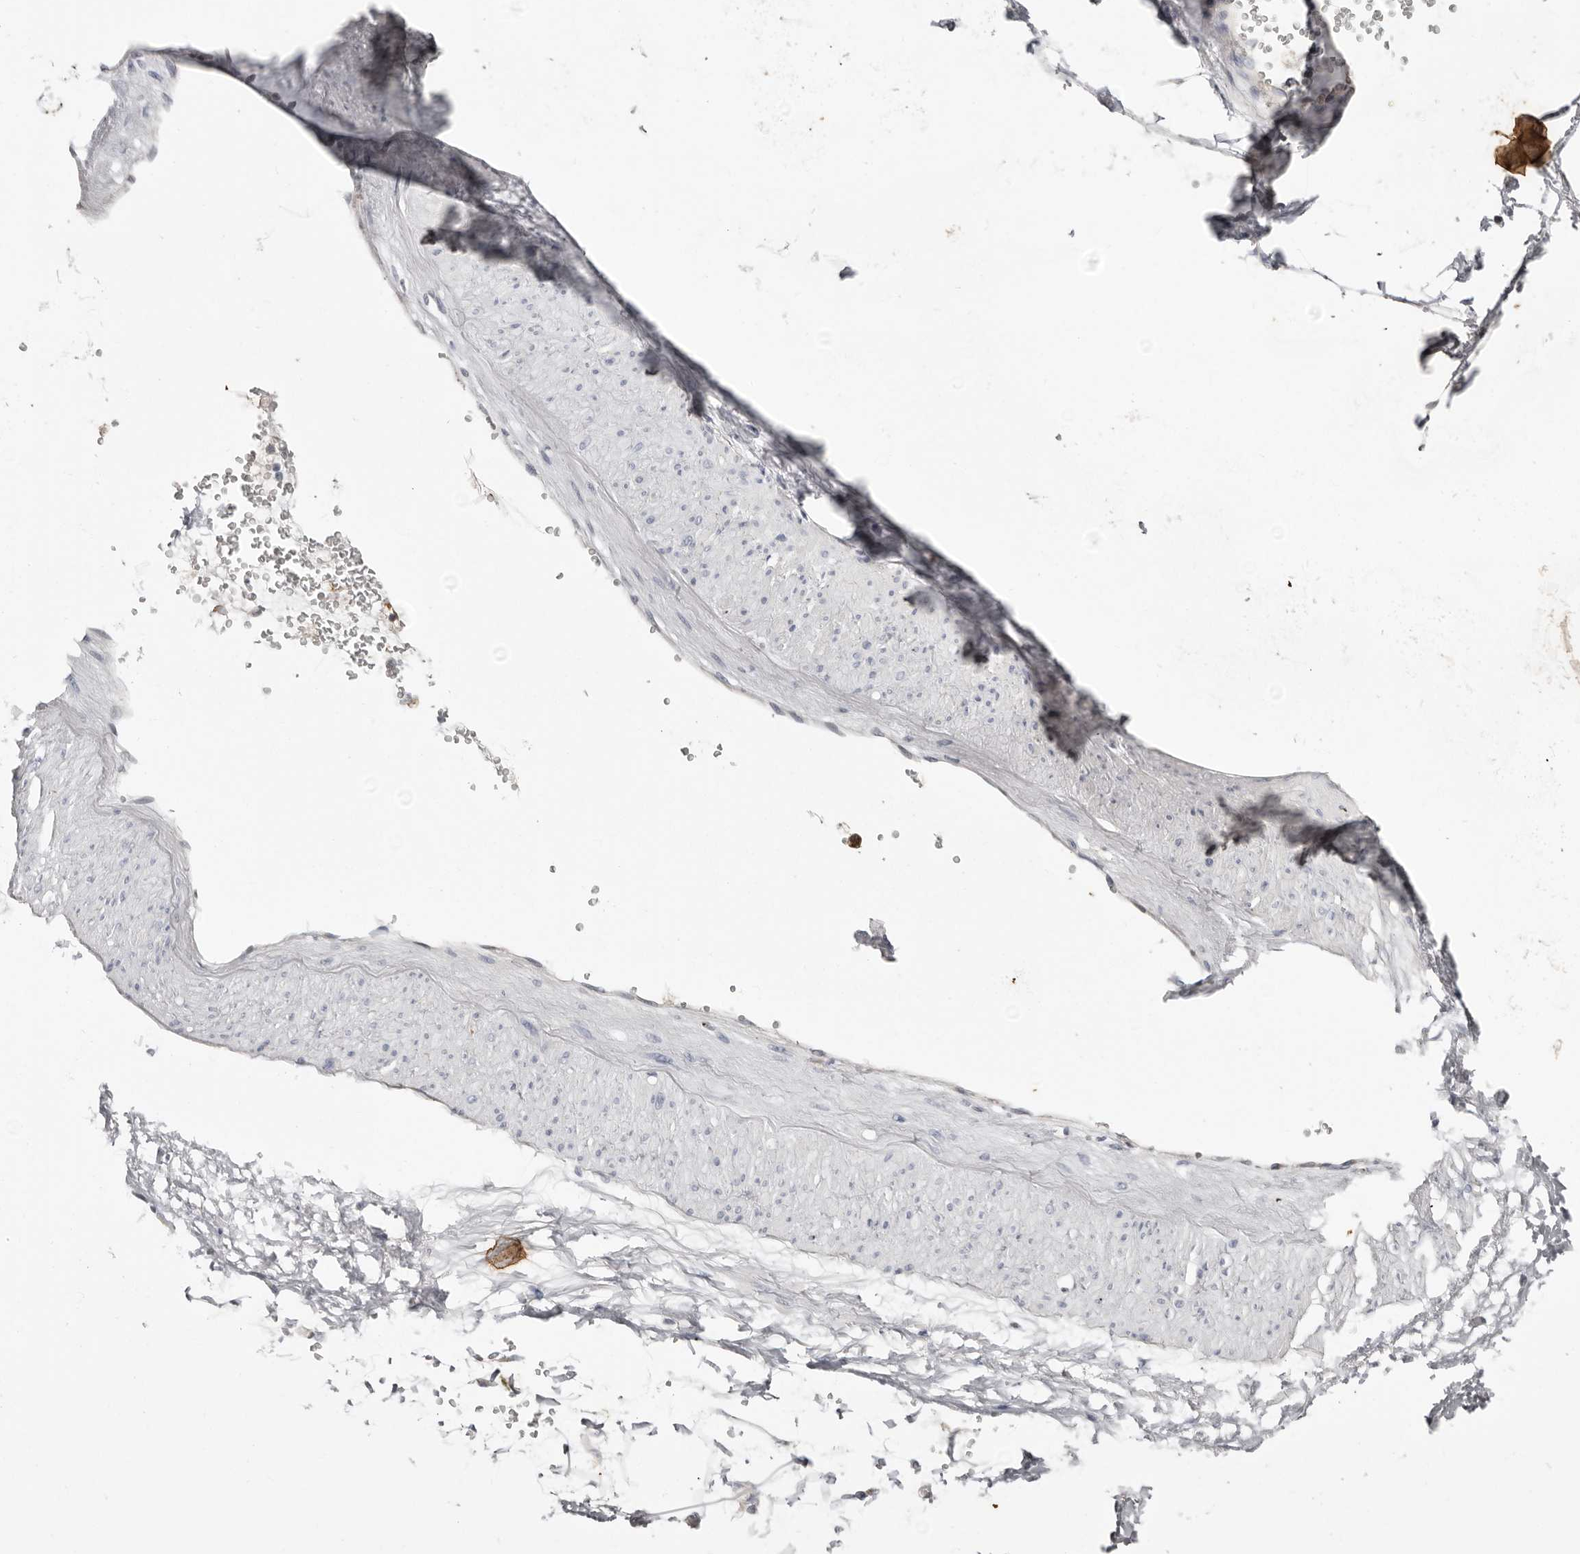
{"staining": {"intensity": "negative", "quantity": "none", "location": "none"}, "tissue": "adipose tissue", "cell_type": "Adipocytes", "image_type": "normal", "snomed": [{"axis": "morphology", "description": "Normal tissue, NOS"}, {"axis": "morphology", "description": "Adenocarcinoma, NOS"}, {"axis": "topography", "description": "Pancreas"}, {"axis": "topography", "description": "Peripheral nerve tissue"}], "caption": "Immunohistochemical staining of benign human adipose tissue exhibits no significant staining in adipocytes.", "gene": "S100A14", "patient": {"sex": "male", "age": 59}}